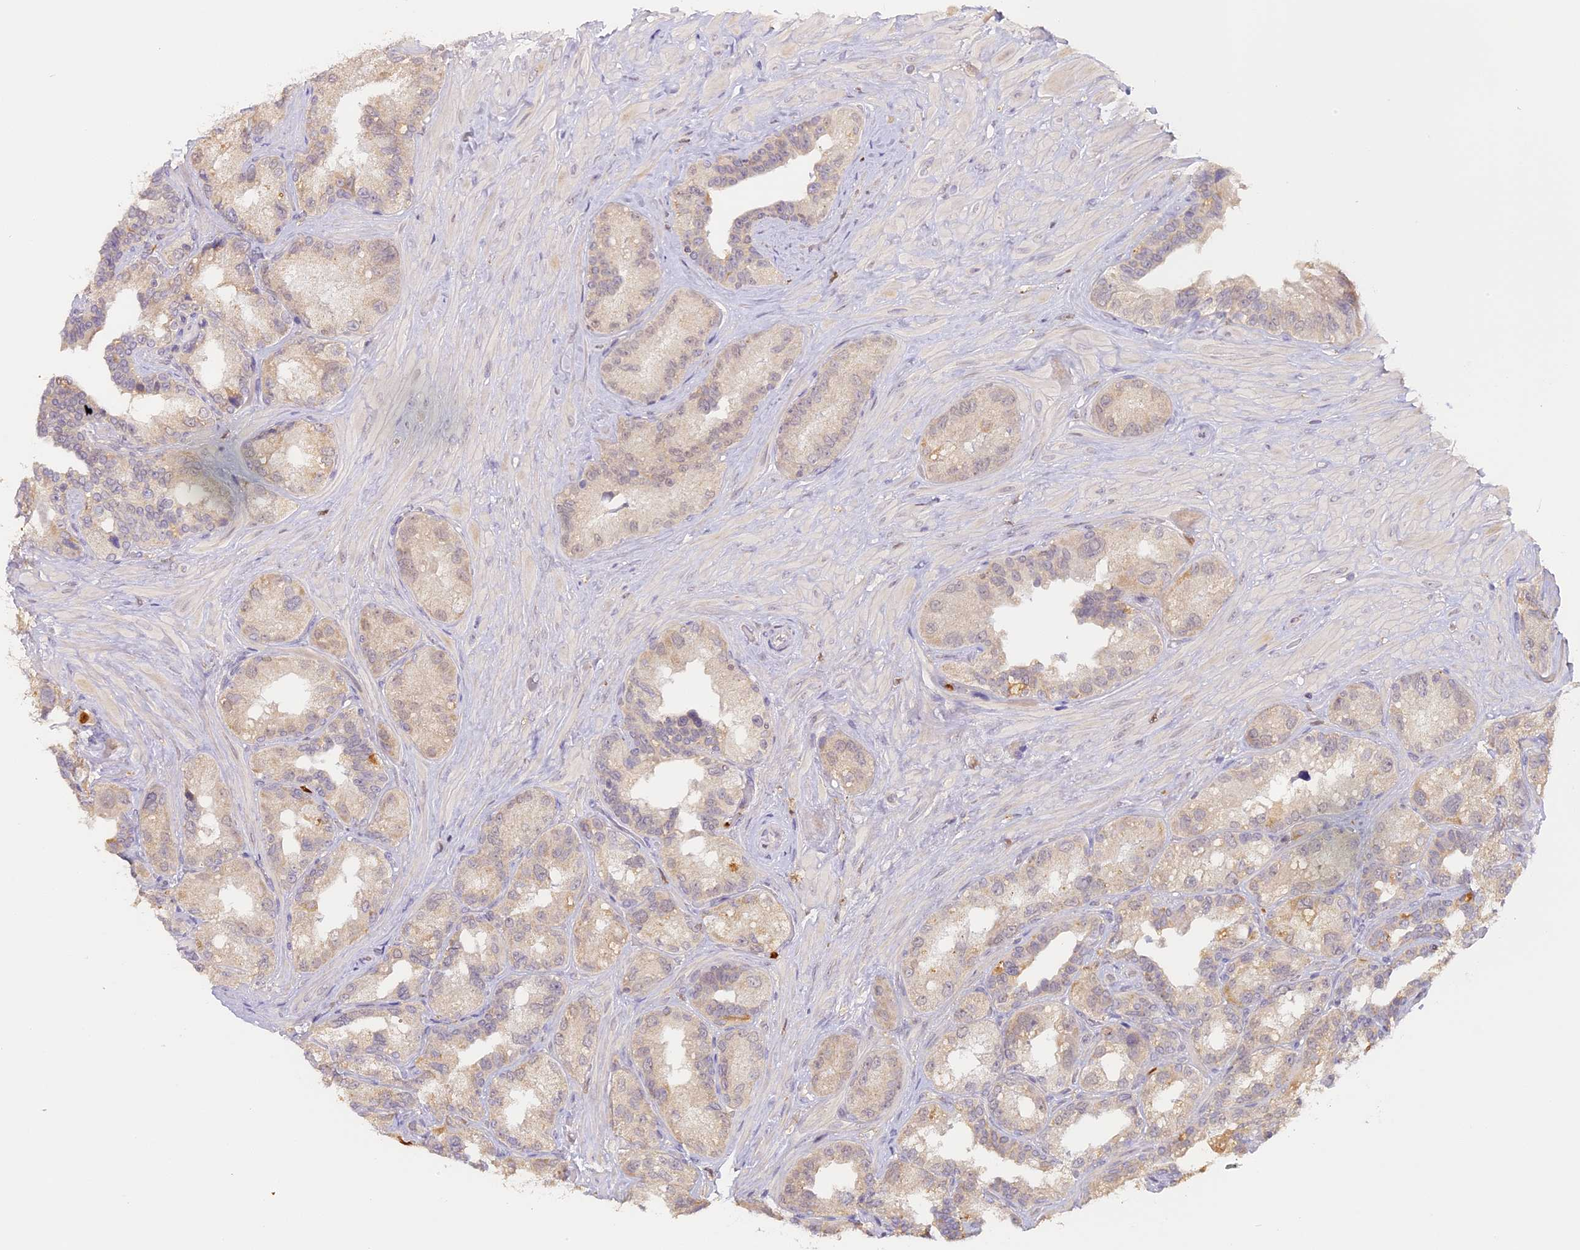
{"staining": {"intensity": "weak", "quantity": "<25%", "location": "cytoplasmic/membranous"}, "tissue": "seminal vesicle", "cell_type": "Glandular cells", "image_type": "normal", "snomed": [{"axis": "morphology", "description": "Normal tissue, NOS"}, {"axis": "topography", "description": "Seminal veicle"}, {"axis": "topography", "description": "Peripheral nerve tissue"}], "caption": "Unremarkable seminal vesicle was stained to show a protein in brown. There is no significant positivity in glandular cells. (DAB immunohistochemistry with hematoxylin counter stain).", "gene": "NCF4", "patient": {"sex": "male", "age": 67}}